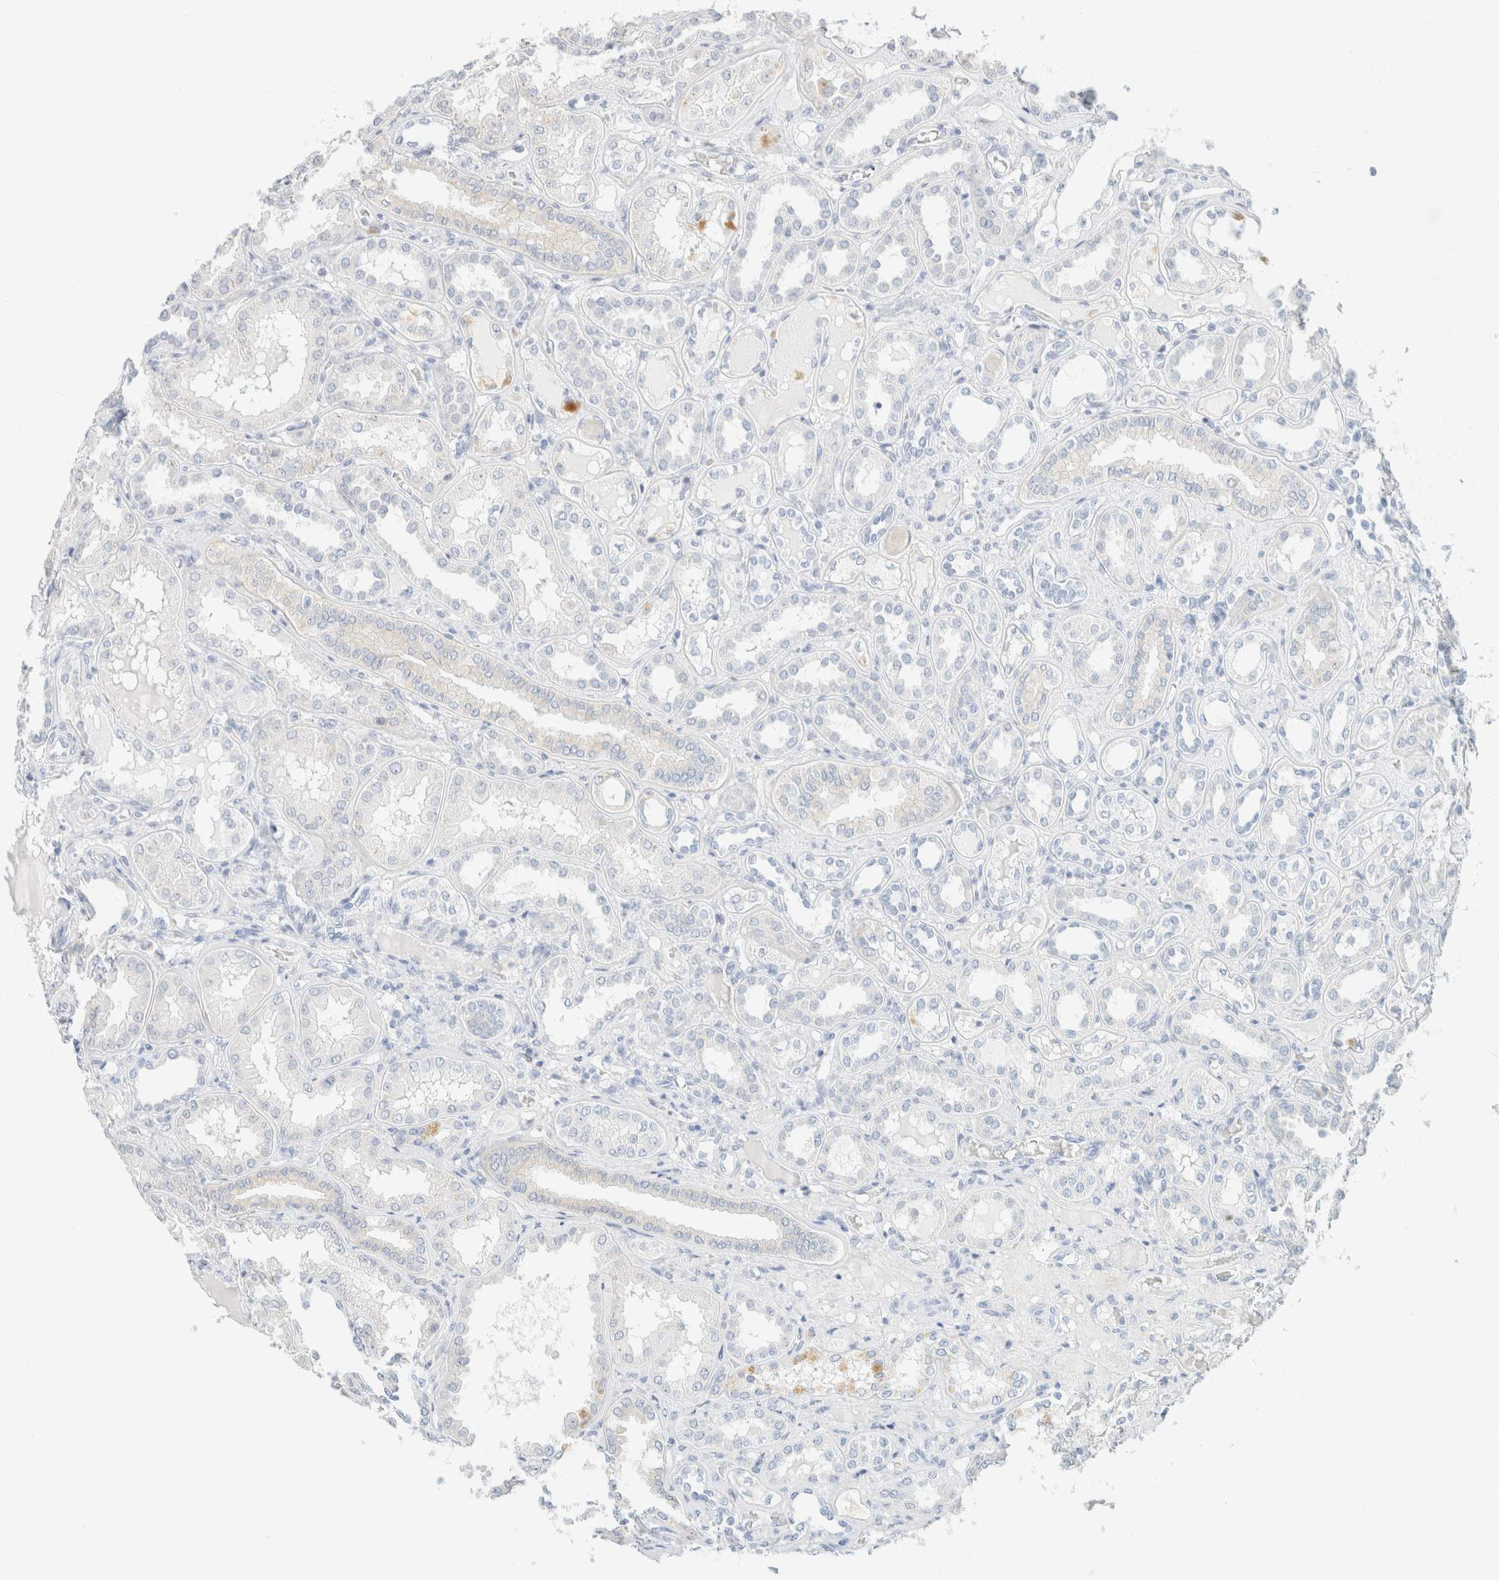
{"staining": {"intensity": "negative", "quantity": "none", "location": "none"}, "tissue": "kidney", "cell_type": "Cells in glomeruli", "image_type": "normal", "snomed": [{"axis": "morphology", "description": "Normal tissue, NOS"}, {"axis": "topography", "description": "Kidney"}], "caption": "IHC of normal human kidney shows no positivity in cells in glomeruli.", "gene": "KRT20", "patient": {"sex": "female", "age": 56}}